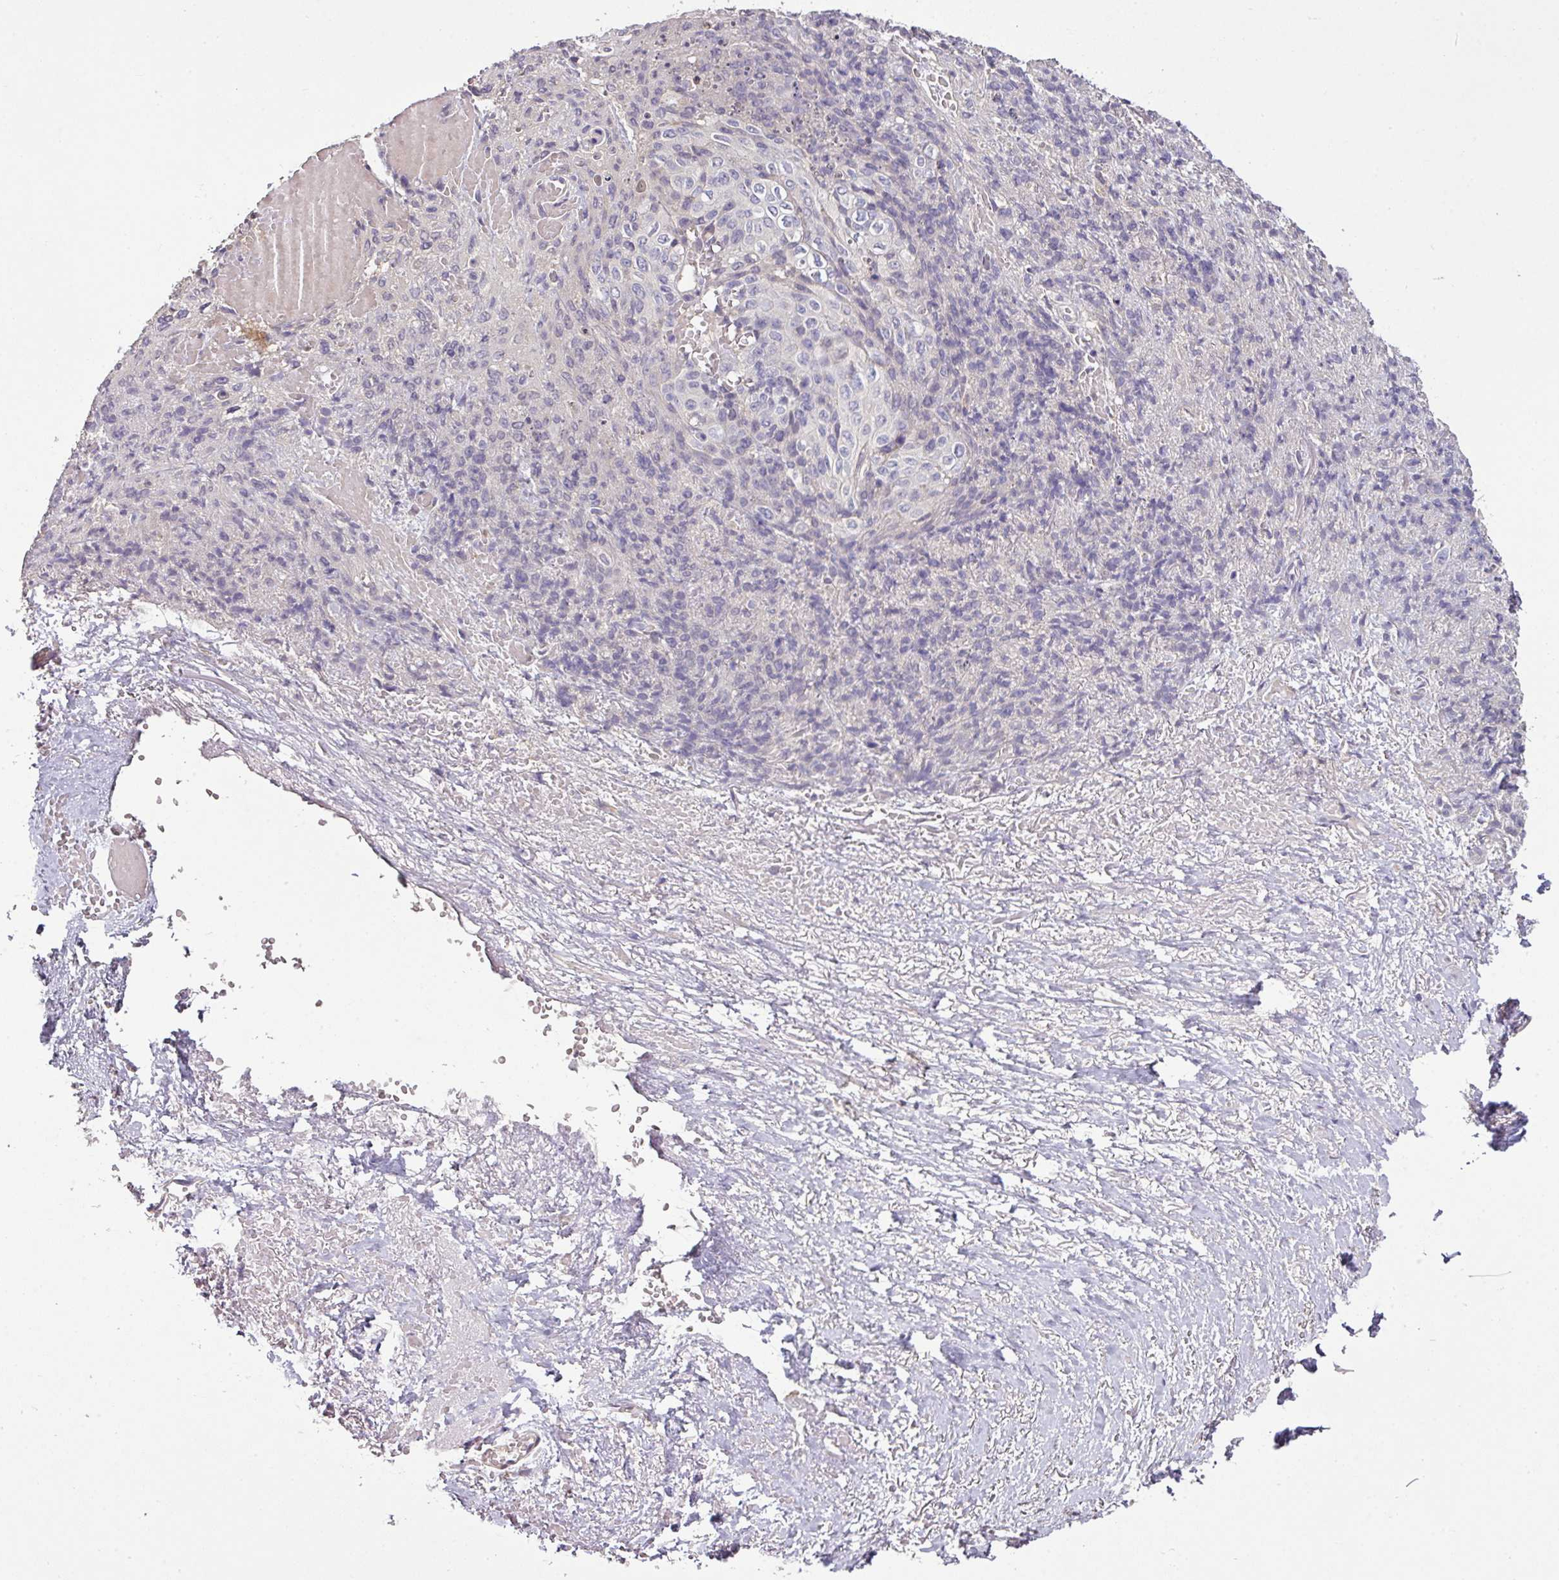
{"staining": {"intensity": "negative", "quantity": "none", "location": "none"}, "tissue": "skin cancer", "cell_type": "Tumor cells", "image_type": "cancer", "snomed": [{"axis": "morphology", "description": "Squamous cell carcinoma, NOS"}, {"axis": "topography", "description": "Skin"}, {"axis": "topography", "description": "Vulva"}], "caption": "Skin cancer (squamous cell carcinoma) stained for a protein using immunohistochemistry reveals no staining tumor cells.", "gene": "SPCS3", "patient": {"sex": "female", "age": 85}}